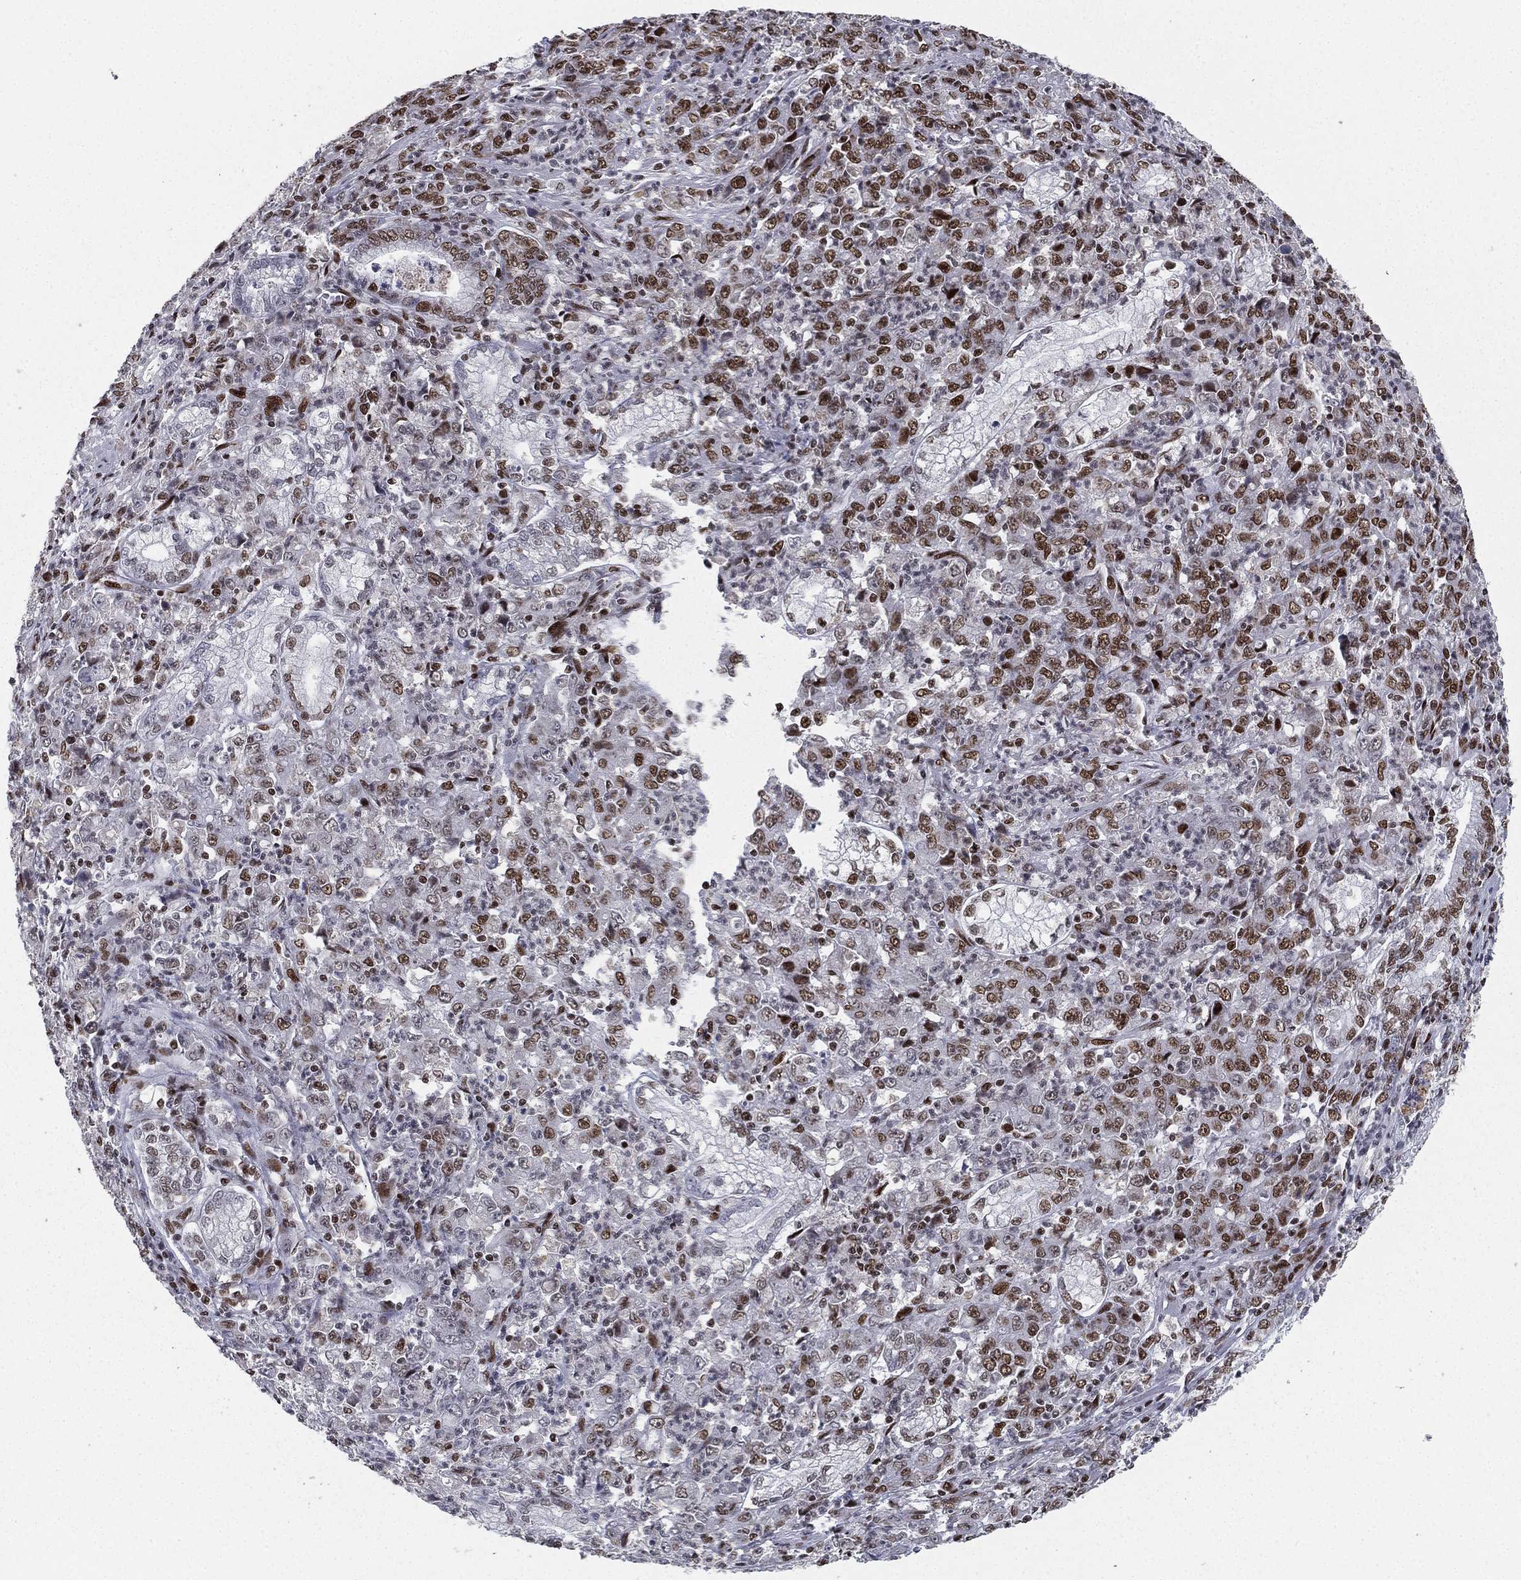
{"staining": {"intensity": "strong", "quantity": "25%-75%", "location": "nuclear"}, "tissue": "stomach cancer", "cell_type": "Tumor cells", "image_type": "cancer", "snomed": [{"axis": "morphology", "description": "Adenocarcinoma, NOS"}, {"axis": "topography", "description": "Stomach, lower"}], "caption": "This photomicrograph demonstrates stomach adenocarcinoma stained with IHC to label a protein in brown. The nuclear of tumor cells show strong positivity for the protein. Nuclei are counter-stained blue.", "gene": "RTF1", "patient": {"sex": "female", "age": 71}}